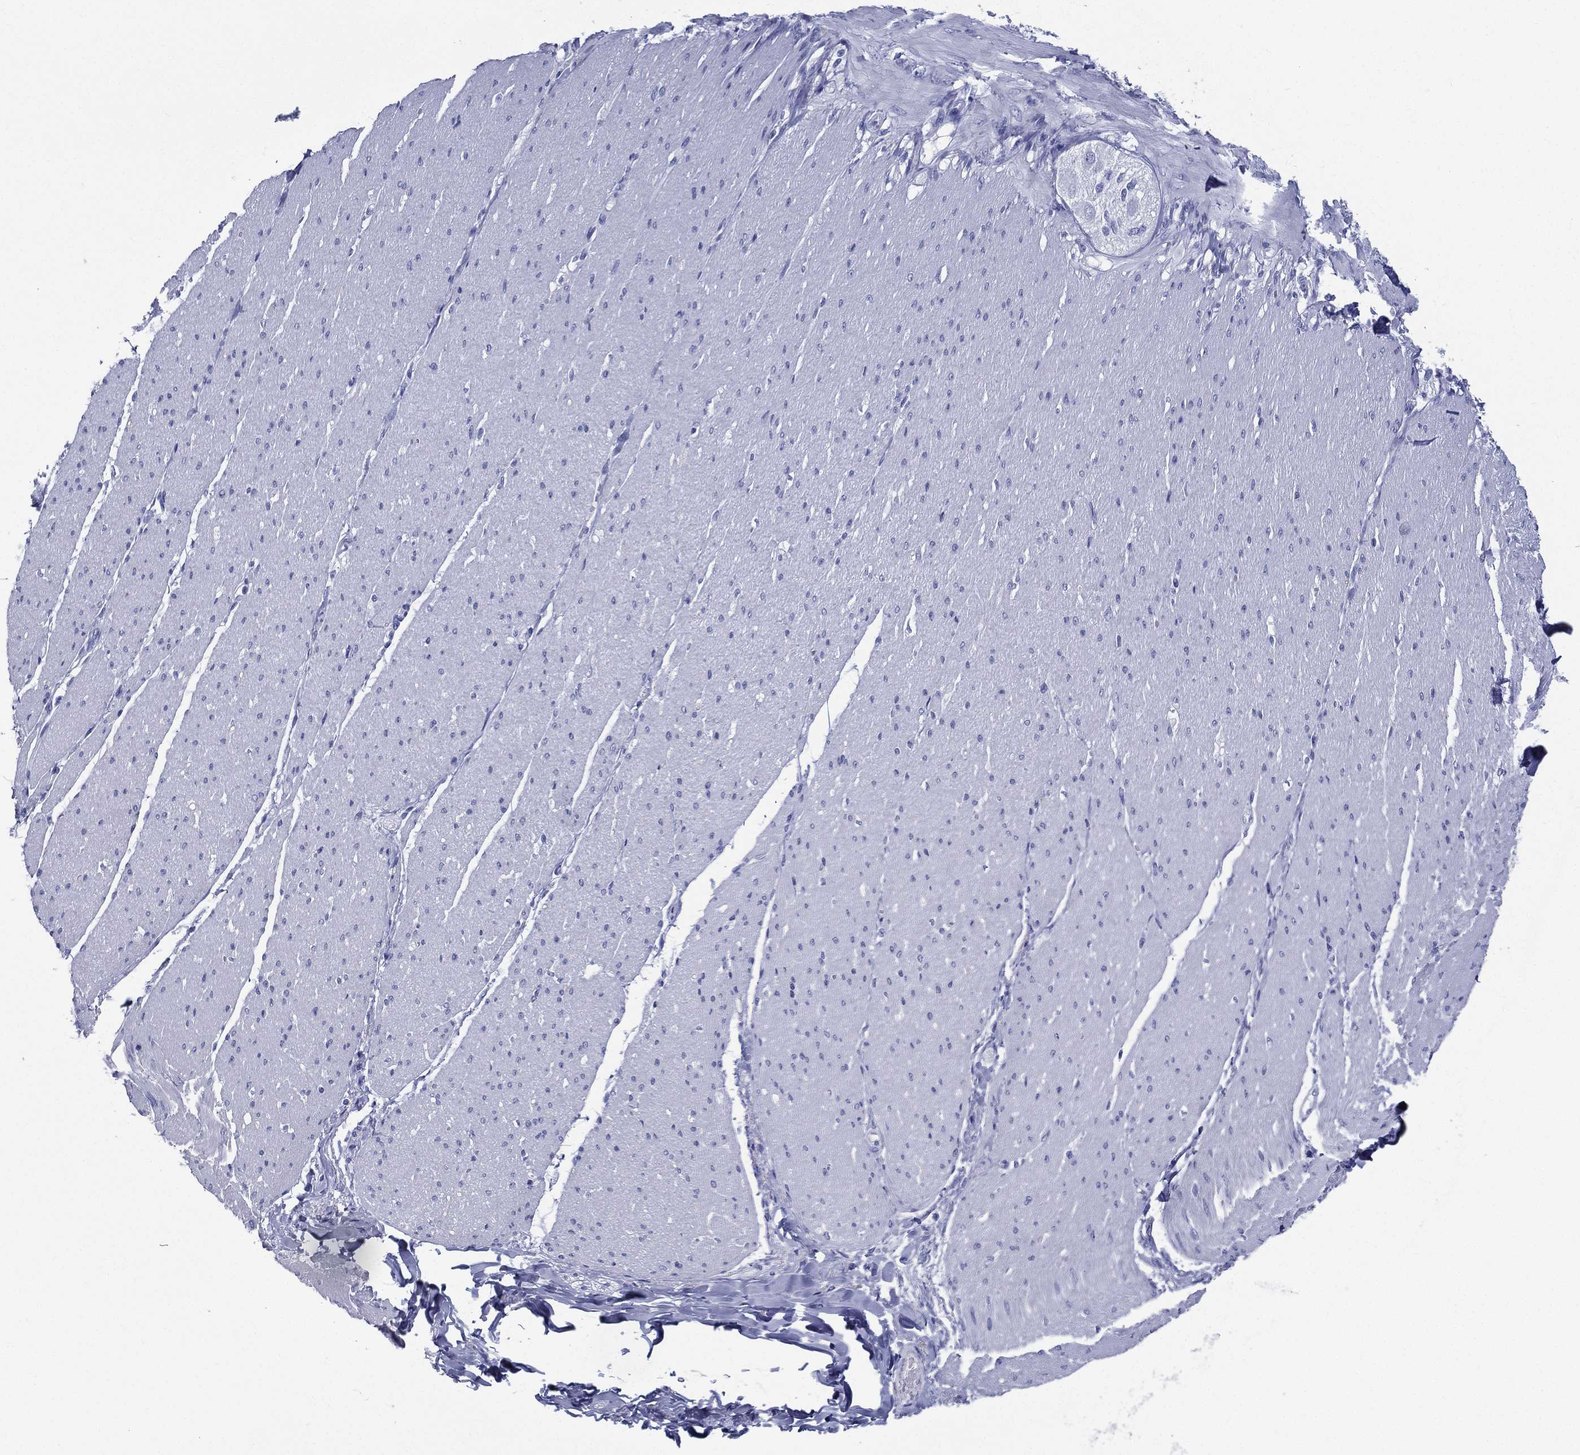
{"staining": {"intensity": "negative", "quantity": "none", "location": "none"}, "tissue": "soft tissue", "cell_type": "Fibroblasts", "image_type": "normal", "snomed": [{"axis": "morphology", "description": "Normal tissue, NOS"}, {"axis": "topography", "description": "Smooth muscle"}, {"axis": "topography", "description": "Duodenum"}, {"axis": "topography", "description": "Peripheral nerve tissue"}], "caption": "A micrograph of soft tissue stained for a protein exhibits no brown staining in fibroblasts.", "gene": "RSPH4A", "patient": {"sex": "female", "age": 61}}